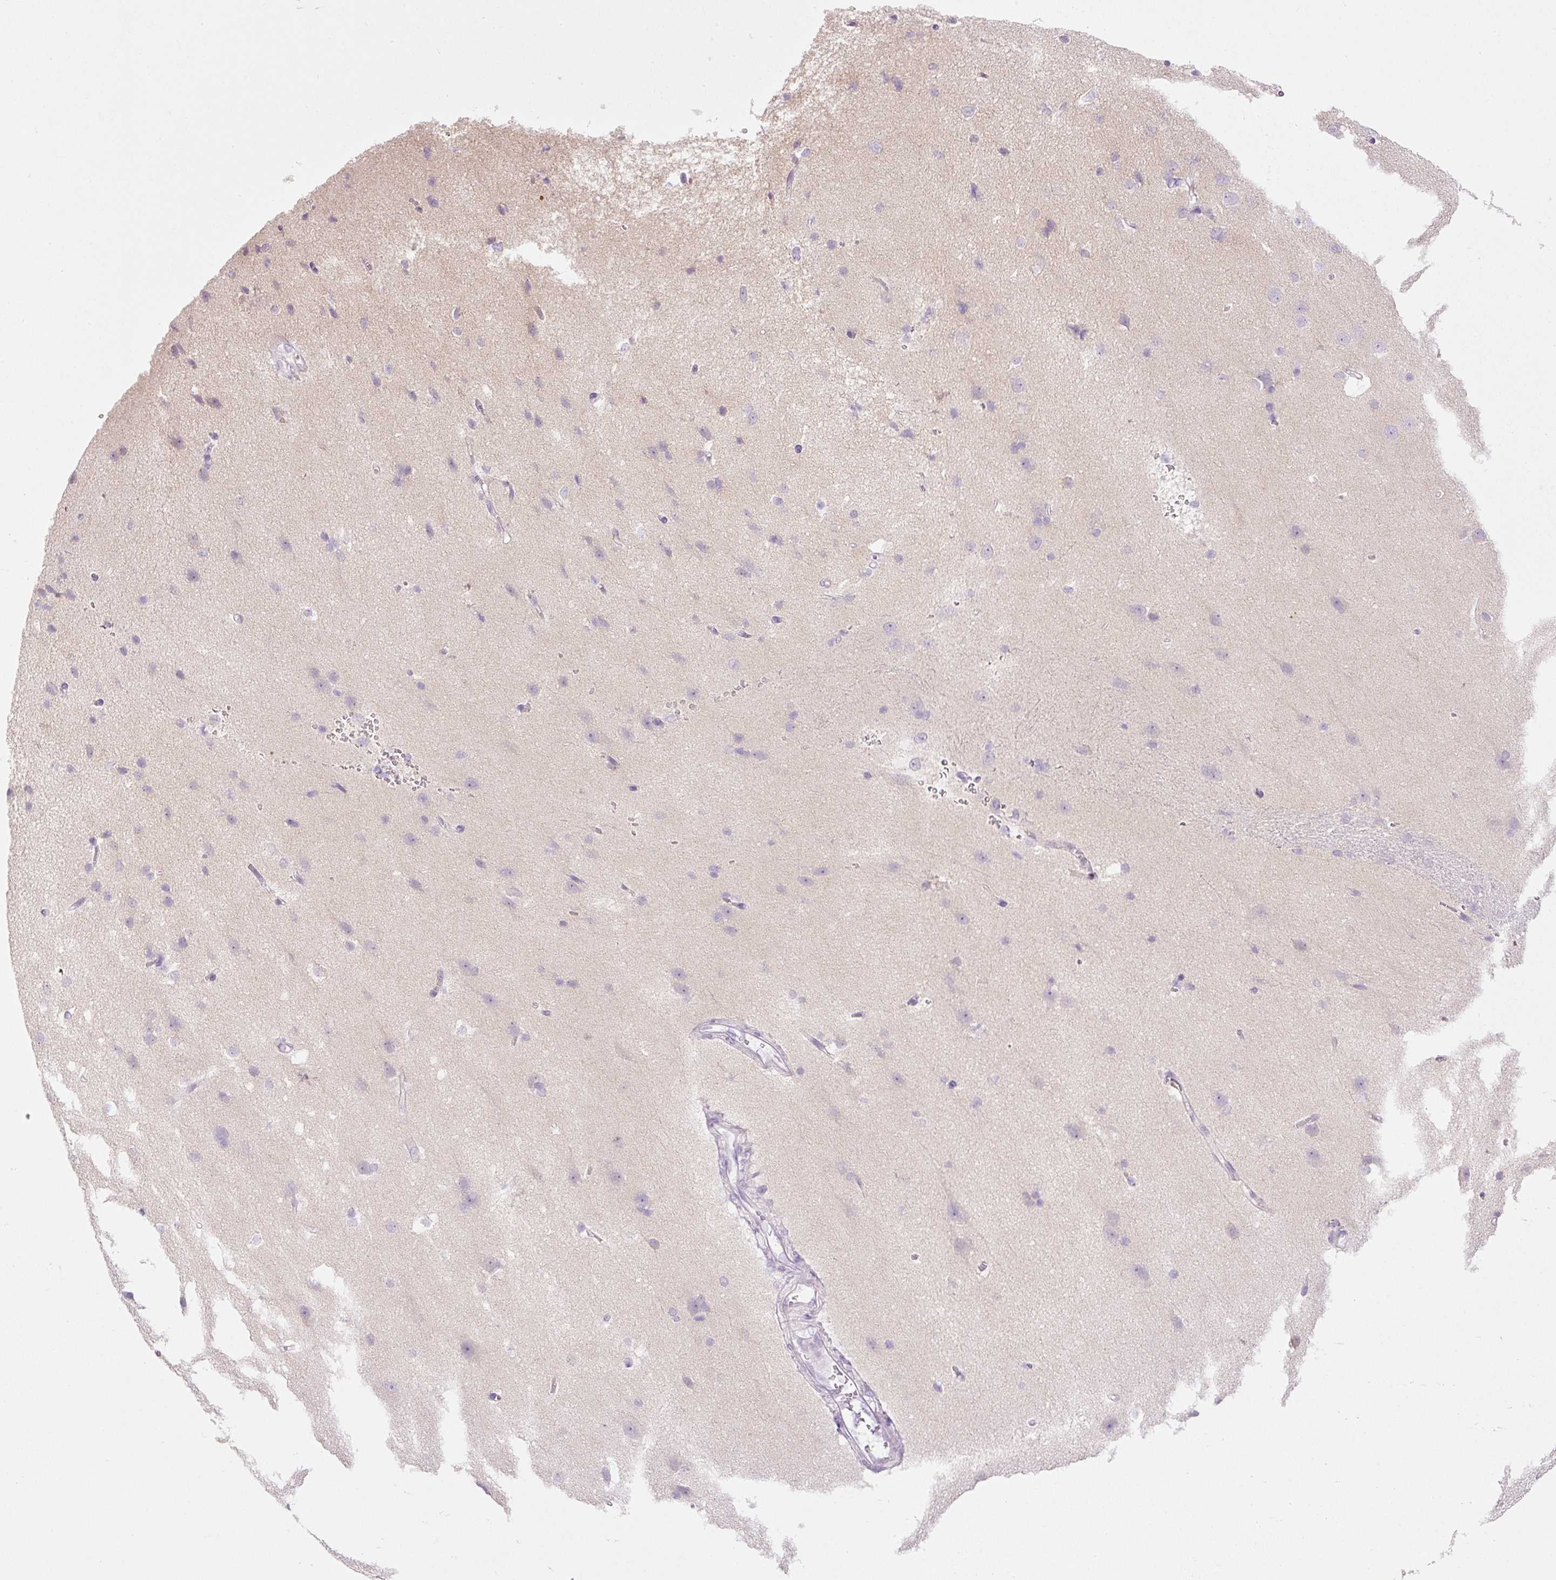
{"staining": {"intensity": "negative", "quantity": "none", "location": "none"}, "tissue": "cerebral cortex", "cell_type": "Endothelial cells", "image_type": "normal", "snomed": [{"axis": "morphology", "description": "Normal tissue, NOS"}, {"axis": "topography", "description": "Cerebral cortex"}], "caption": "High power microscopy histopathology image of an immunohistochemistry micrograph of normal cerebral cortex, revealing no significant staining in endothelial cells.", "gene": "CARD16", "patient": {"sex": "male", "age": 37}}